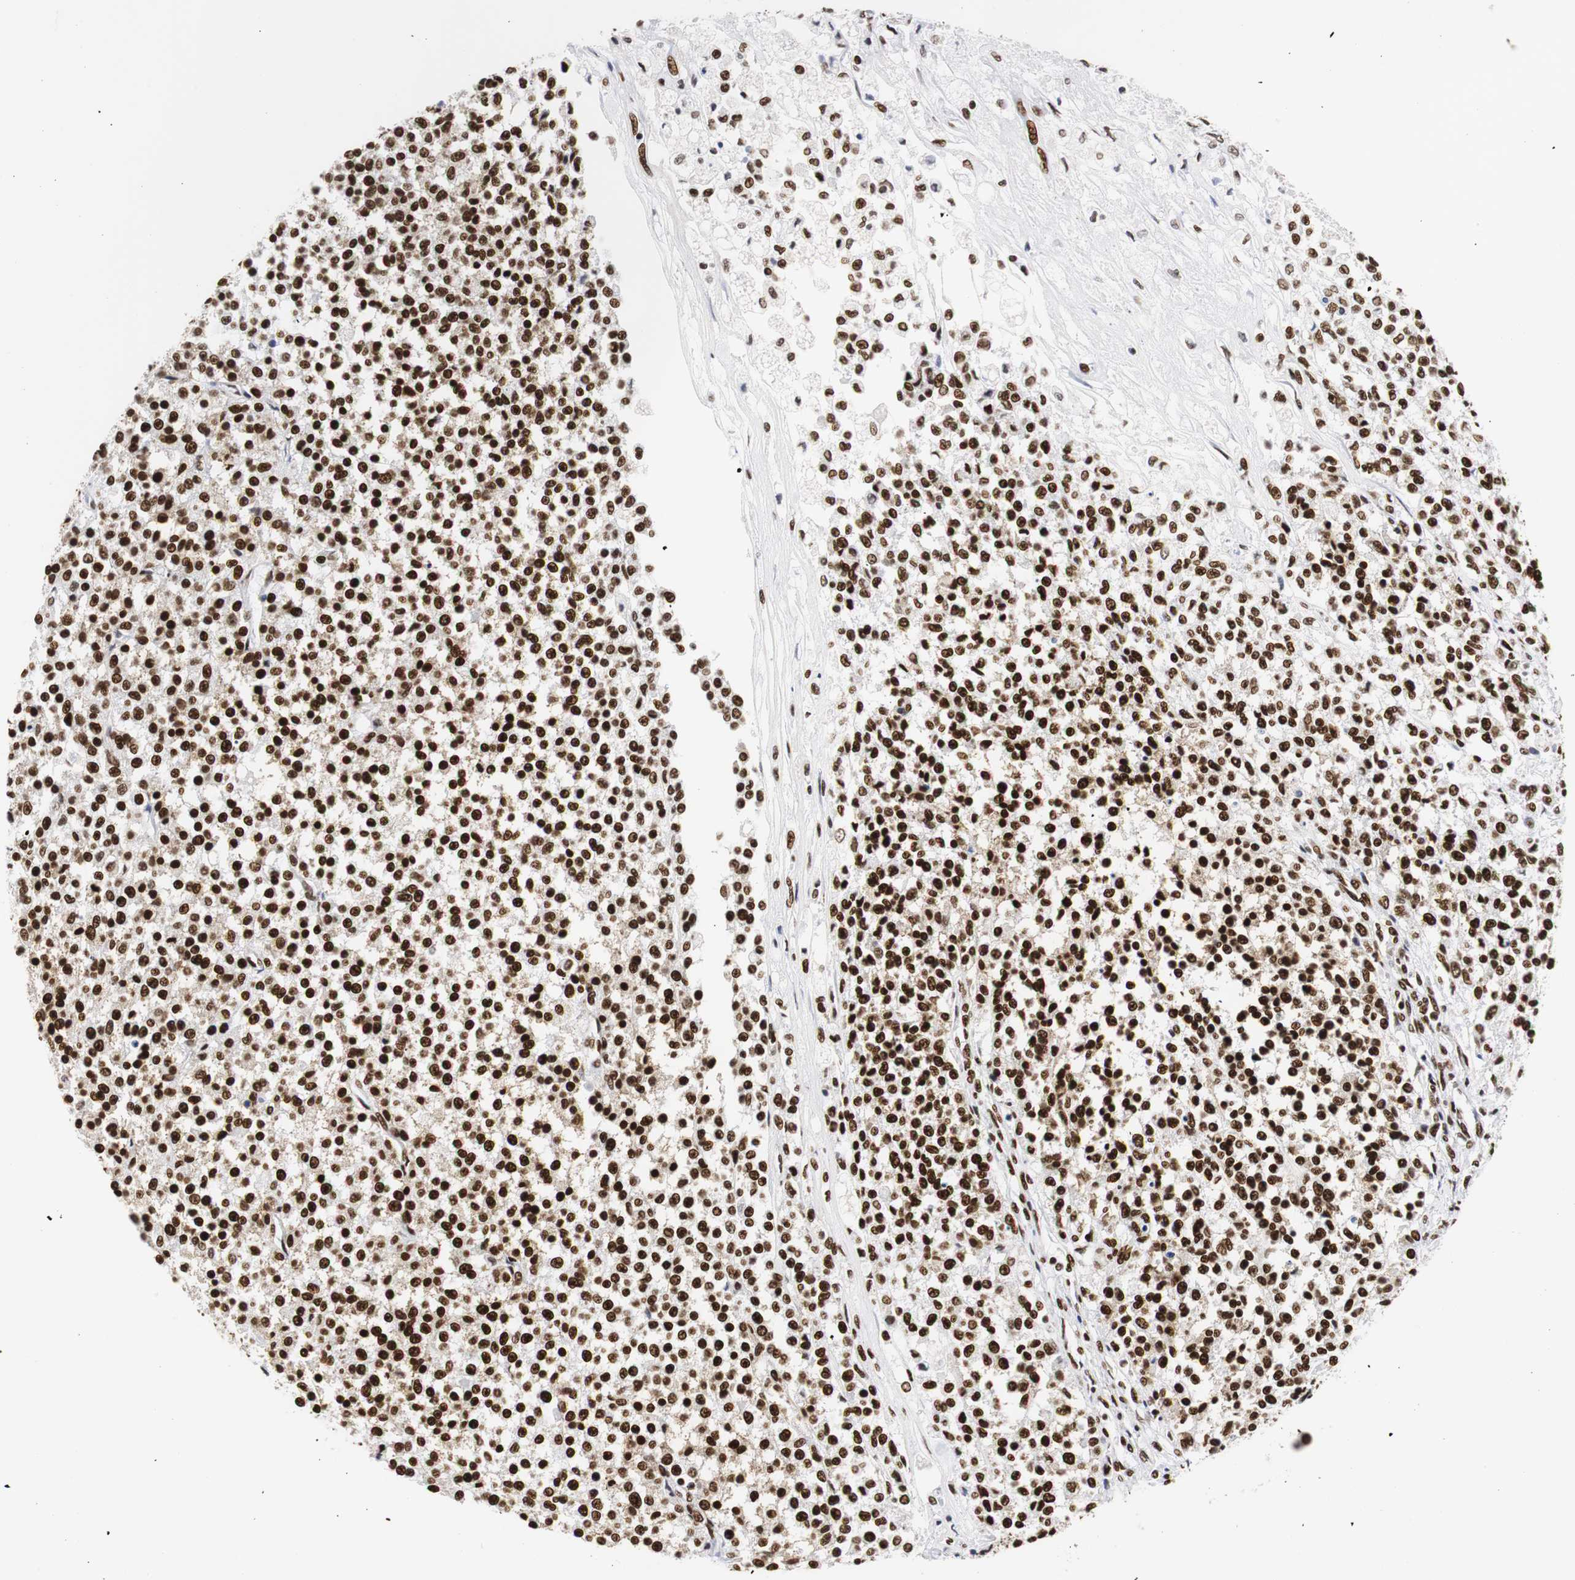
{"staining": {"intensity": "strong", "quantity": ">75%", "location": "nuclear"}, "tissue": "testis cancer", "cell_type": "Tumor cells", "image_type": "cancer", "snomed": [{"axis": "morphology", "description": "Seminoma, NOS"}, {"axis": "topography", "description": "Testis"}], "caption": "This micrograph shows testis cancer stained with immunohistochemistry to label a protein in brown. The nuclear of tumor cells show strong positivity for the protein. Nuclei are counter-stained blue.", "gene": "HNRNPH2", "patient": {"sex": "male", "age": 59}}